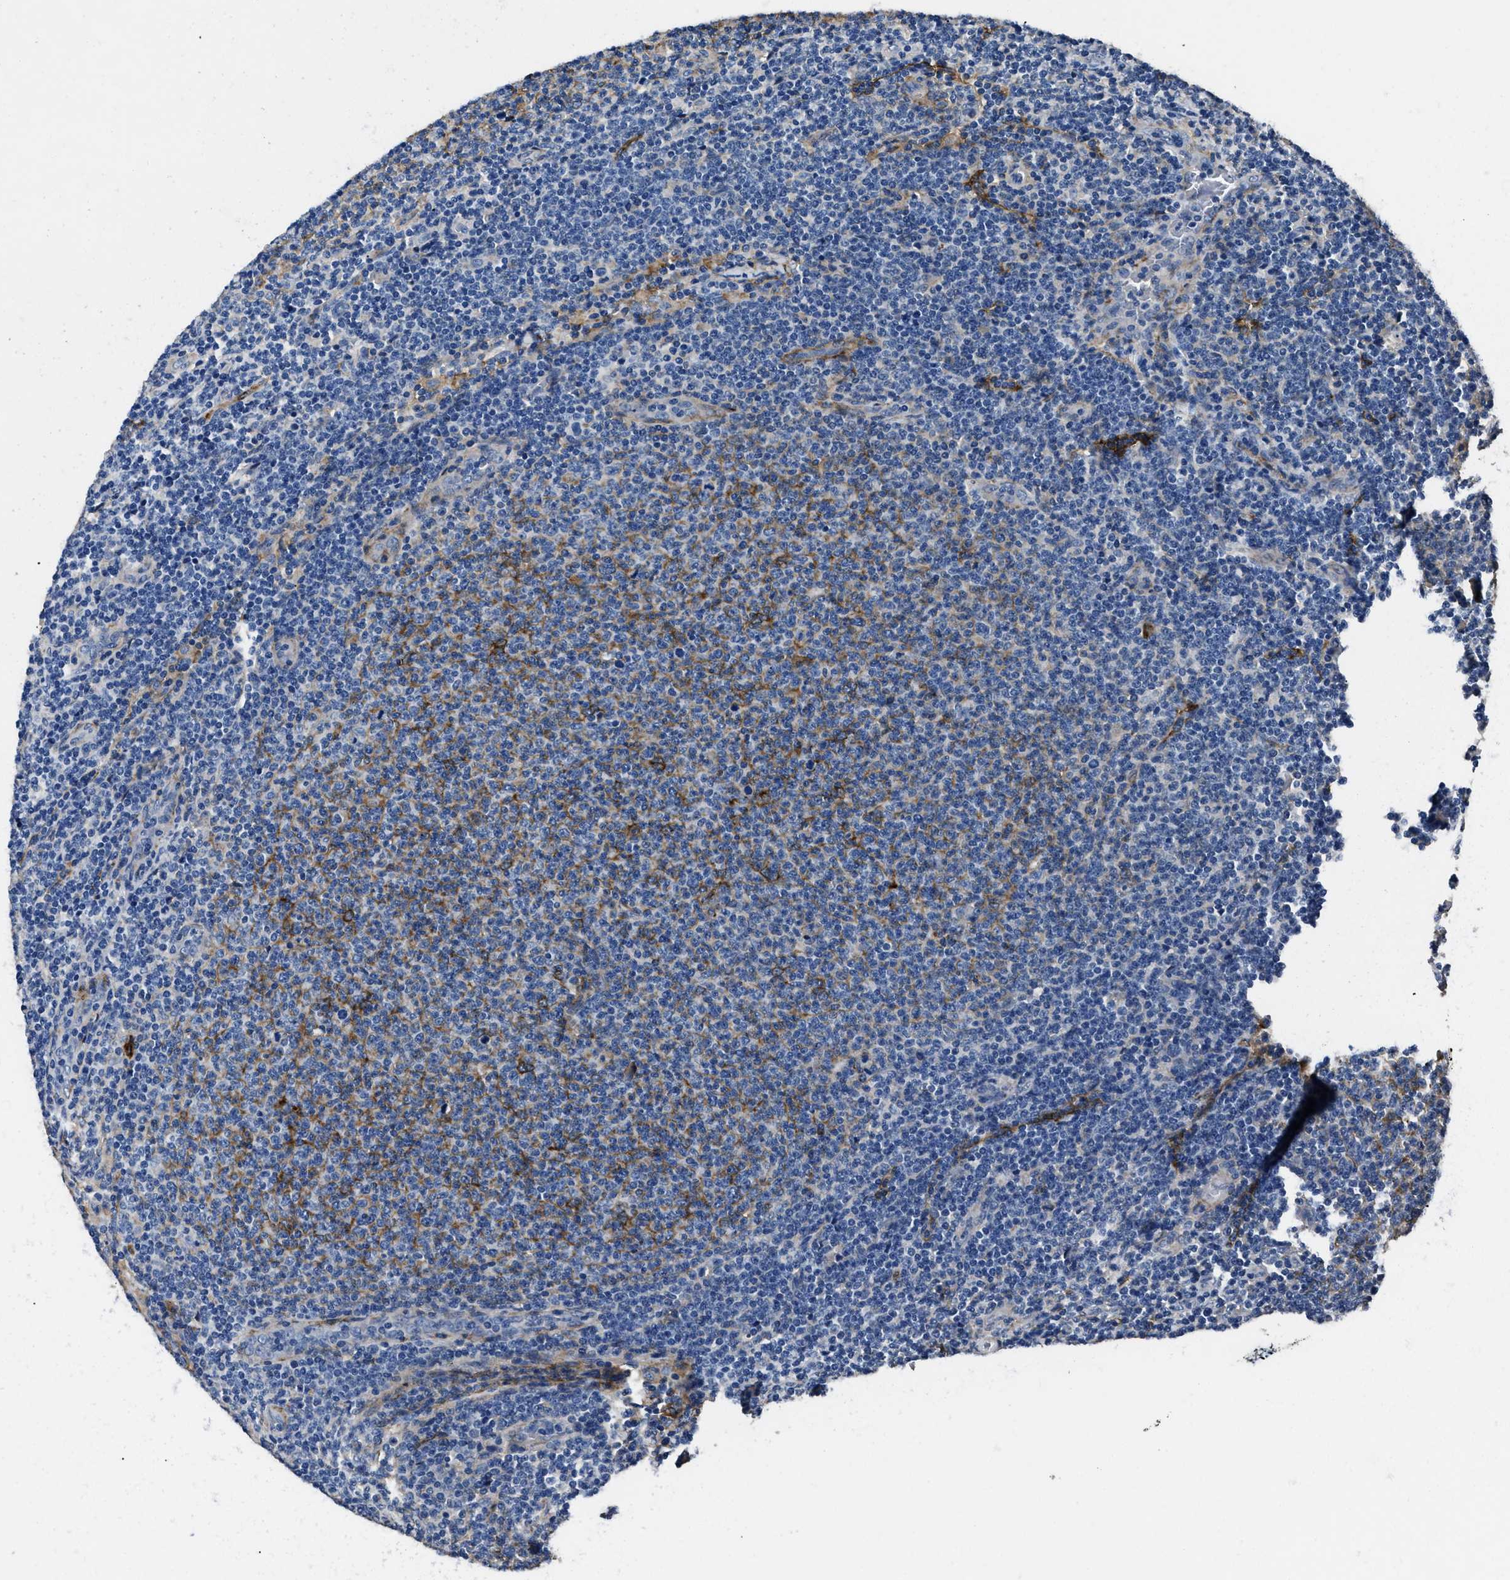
{"staining": {"intensity": "negative", "quantity": "none", "location": "none"}, "tissue": "lymphoma", "cell_type": "Tumor cells", "image_type": "cancer", "snomed": [{"axis": "morphology", "description": "Malignant lymphoma, non-Hodgkin's type, Low grade"}, {"axis": "topography", "description": "Lymph node"}], "caption": "Histopathology image shows no significant protein positivity in tumor cells of lymphoma.", "gene": "CD276", "patient": {"sex": "male", "age": 66}}